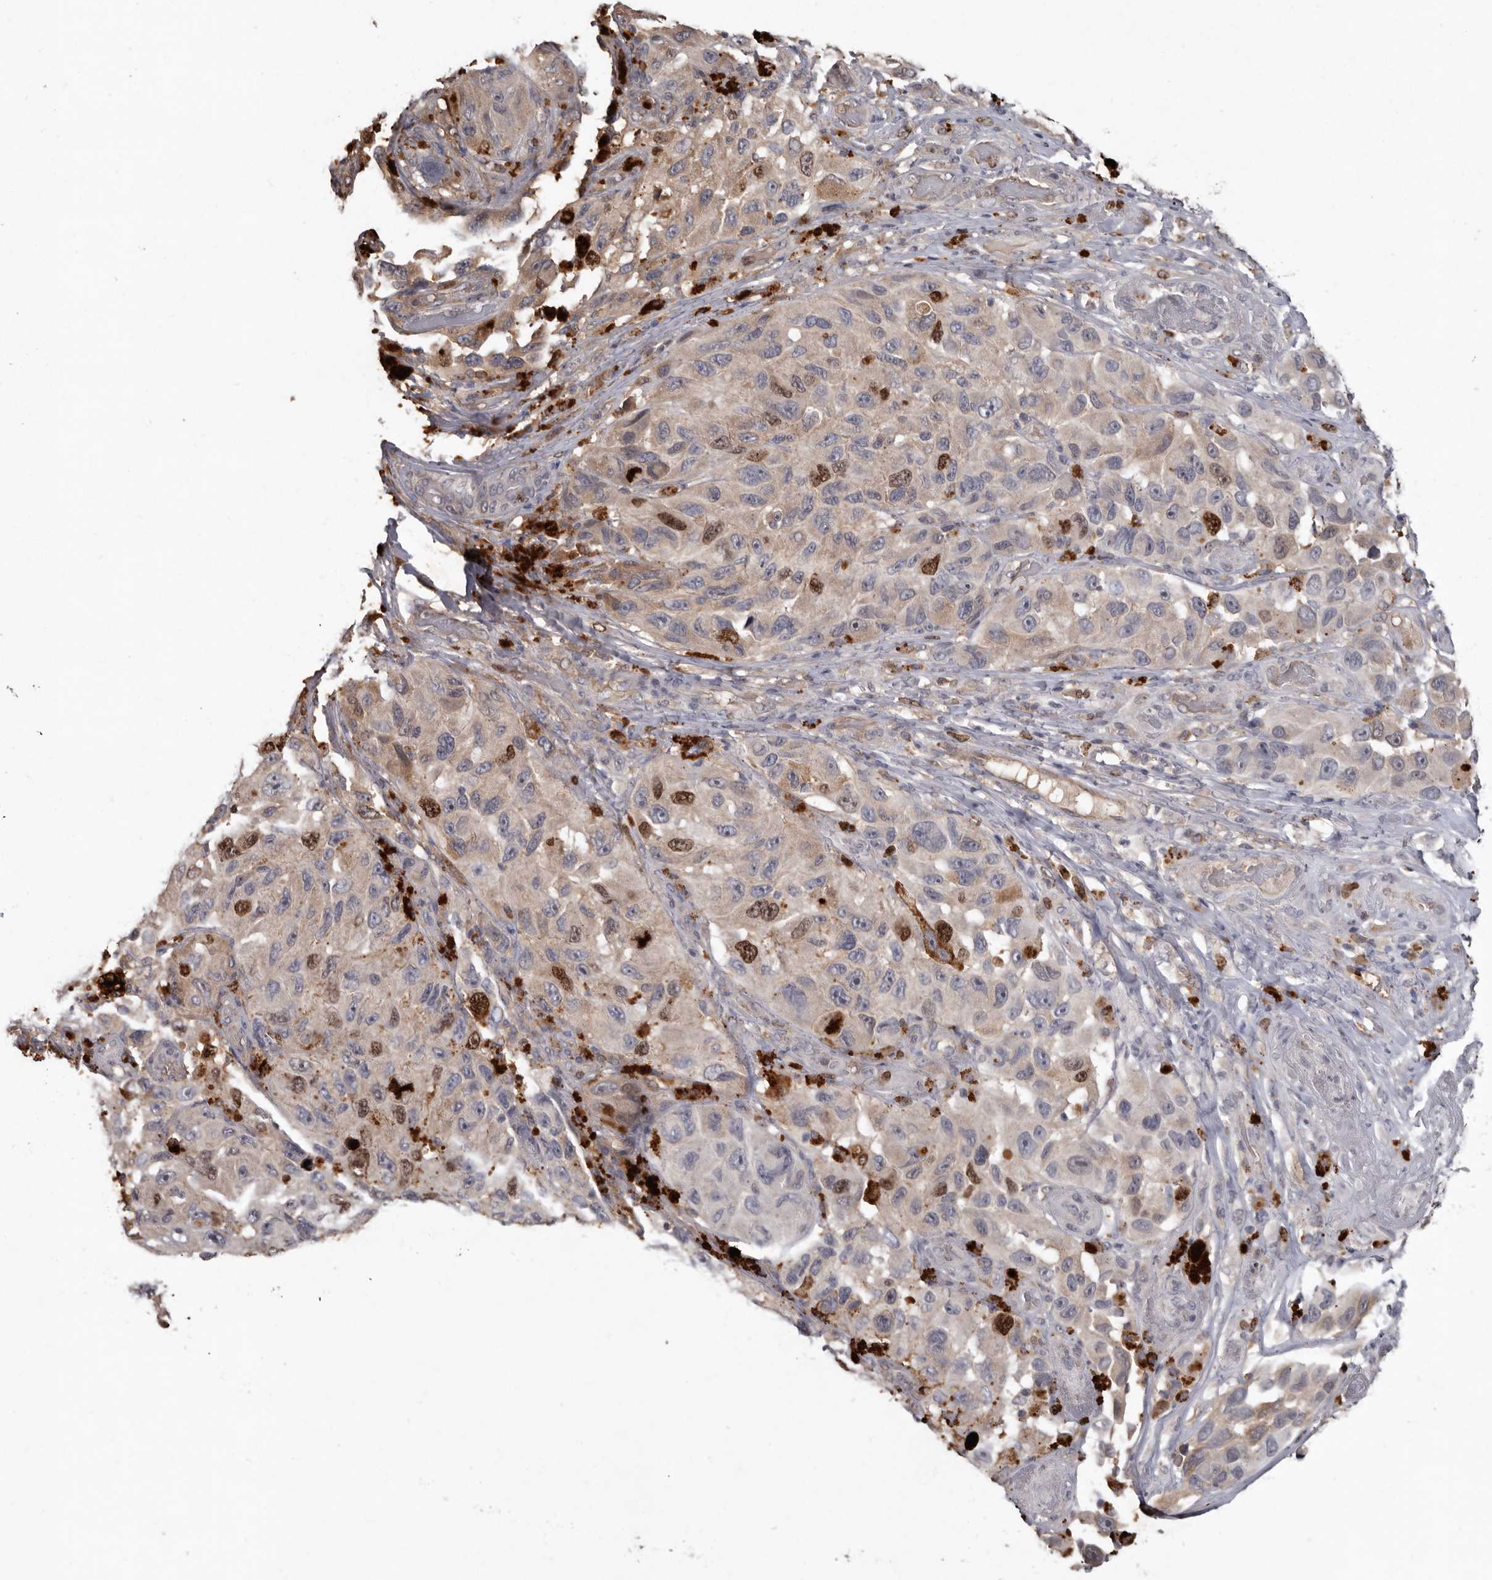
{"staining": {"intensity": "moderate", "quantity": "<25%", "location": "nuclear"}, "tissue": "melanoma", "cell_type": "Tumor cells", "image_type": "cancer", "snomed": [{"axis": "morphology", "description": "Malignant melanoma, NOS"}, {"axis": "topography", "description": "Skin"}], "caption": "Melanoma stained for a protein (brown) exhibits moderate nuclear positive positivity in approximately <25% of tumor cells.", "gene": "CDCA8", "patient": {"sex": "female", "age": 73}}